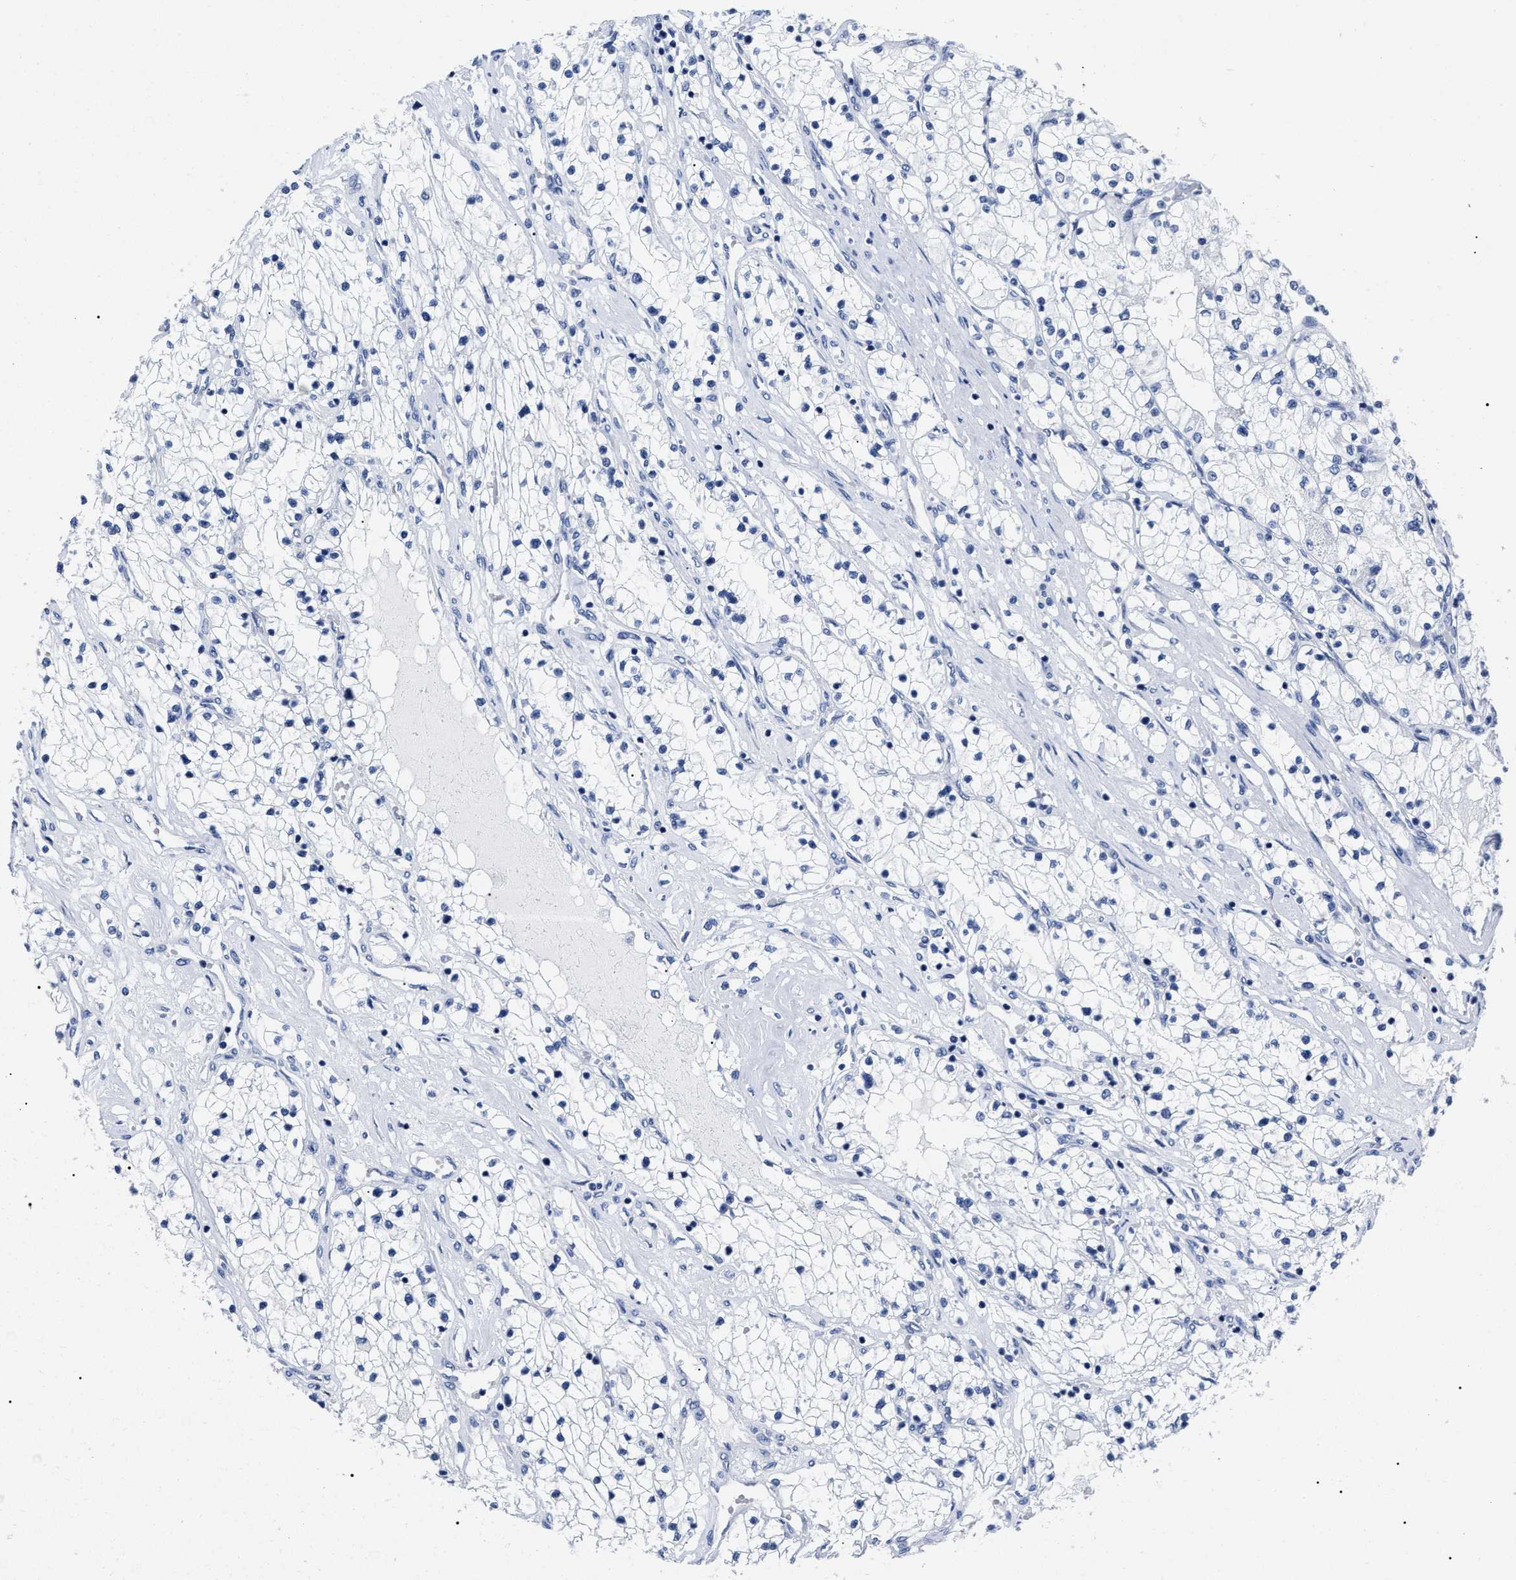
{"staining": {"intensity": "negative", "quantity": "none", "location": "none"}, "tissue": "renal cancer", "cell_type": "Tumor cells", "image_type": "cancer", "snomed": [{"axis": "morphology", "description": "Adenocarcinoma, NOS"}, {"axis": "topography", "description": "Kidney"}], "caption": "The IHC histopathology image has no significant expression in tumor cells of adenocarcinoma (renal) tissue.", "gene": "ALPG", "patient": {"sex": "male", "age": 68}}